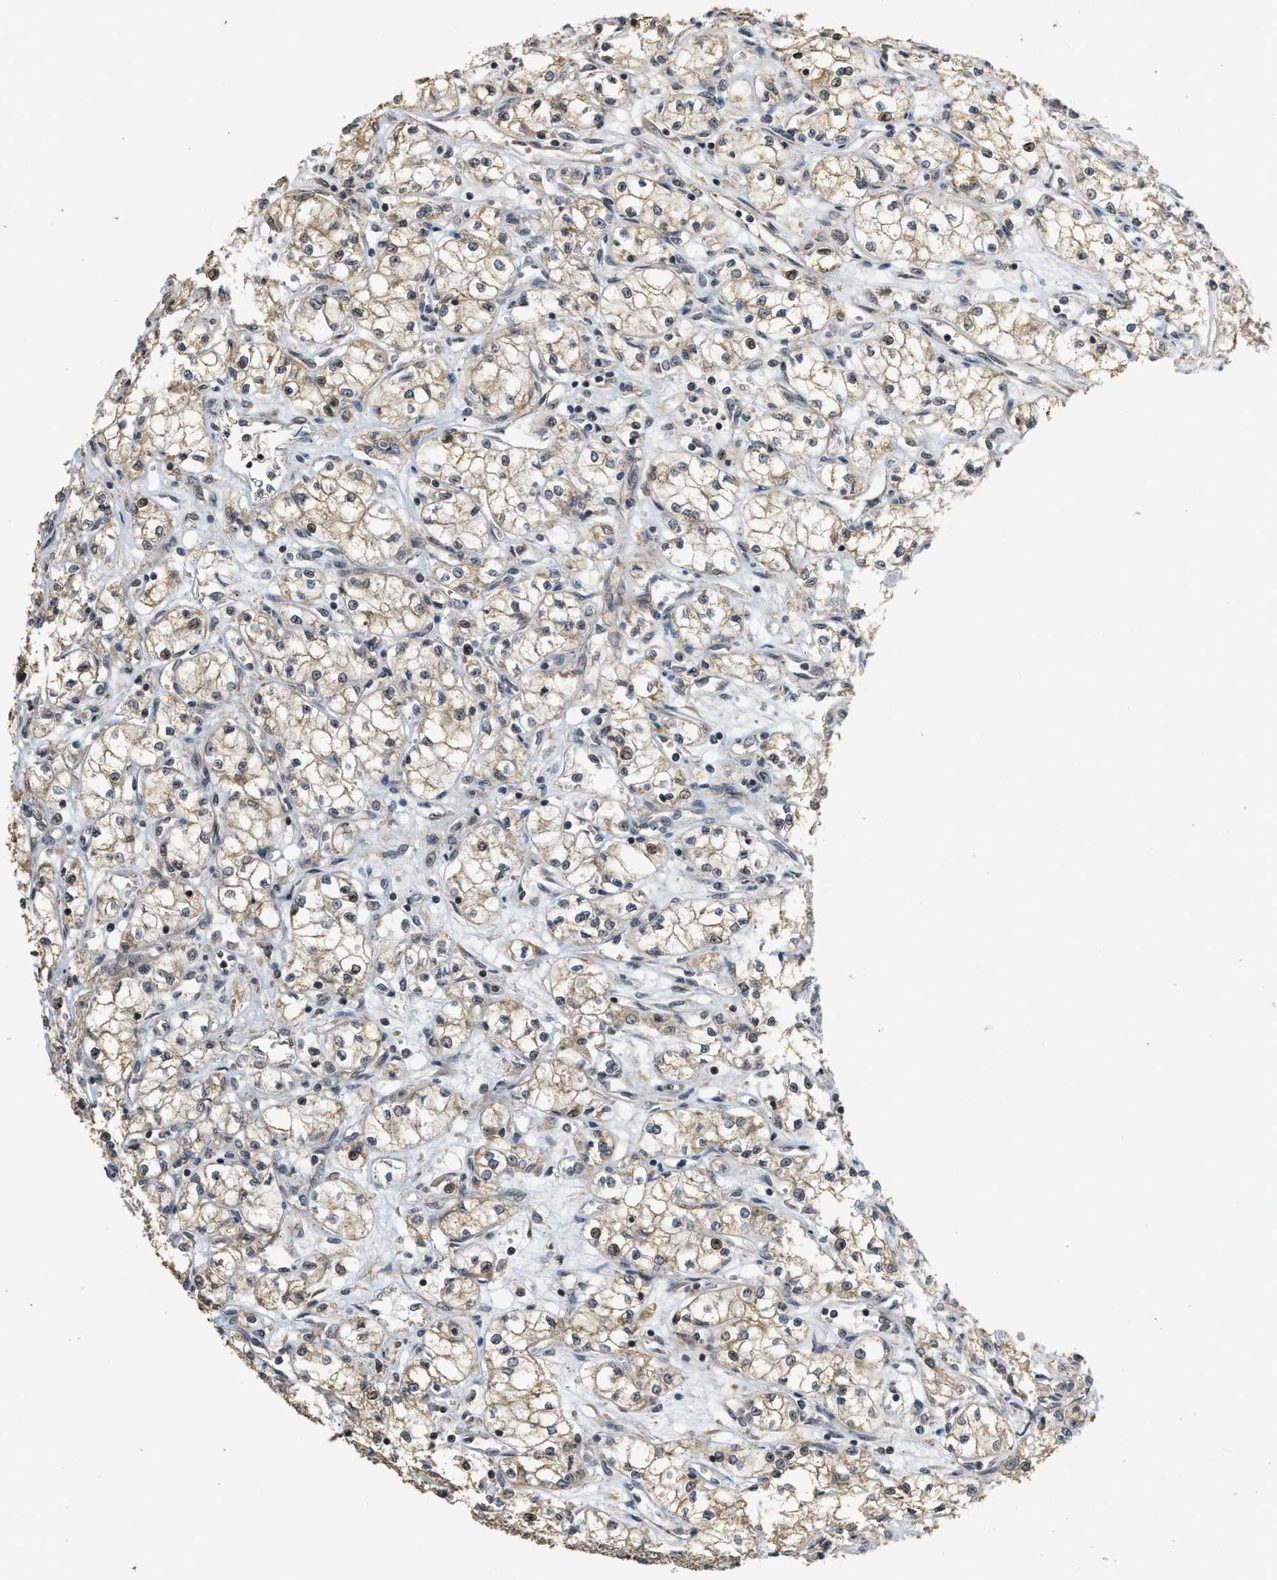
{"staining": {"intensity": "weak", "quantity": "<25%", "location": "cytoplasmic/membranous,nuclear"}, "tissue": "renal cancer", "cell_type": "Tumor cells", "image_type": "cancer", "snomed": [{"axis": "morphology", "description": "Normal tissue, NOS"}, {"axis": "morphology", "description": "Adenocarcinoma, NOS"}, {"axis": "topography", "description": "Kidney"}], "caption": "The image displays no significant positivity in tumor cells of renal adenocarcinoma. (Immunohistochemistry, brightfield microscopy, high magnification).", "gene": "ELP2", "patient": {"sex": "male", "age": 59}}